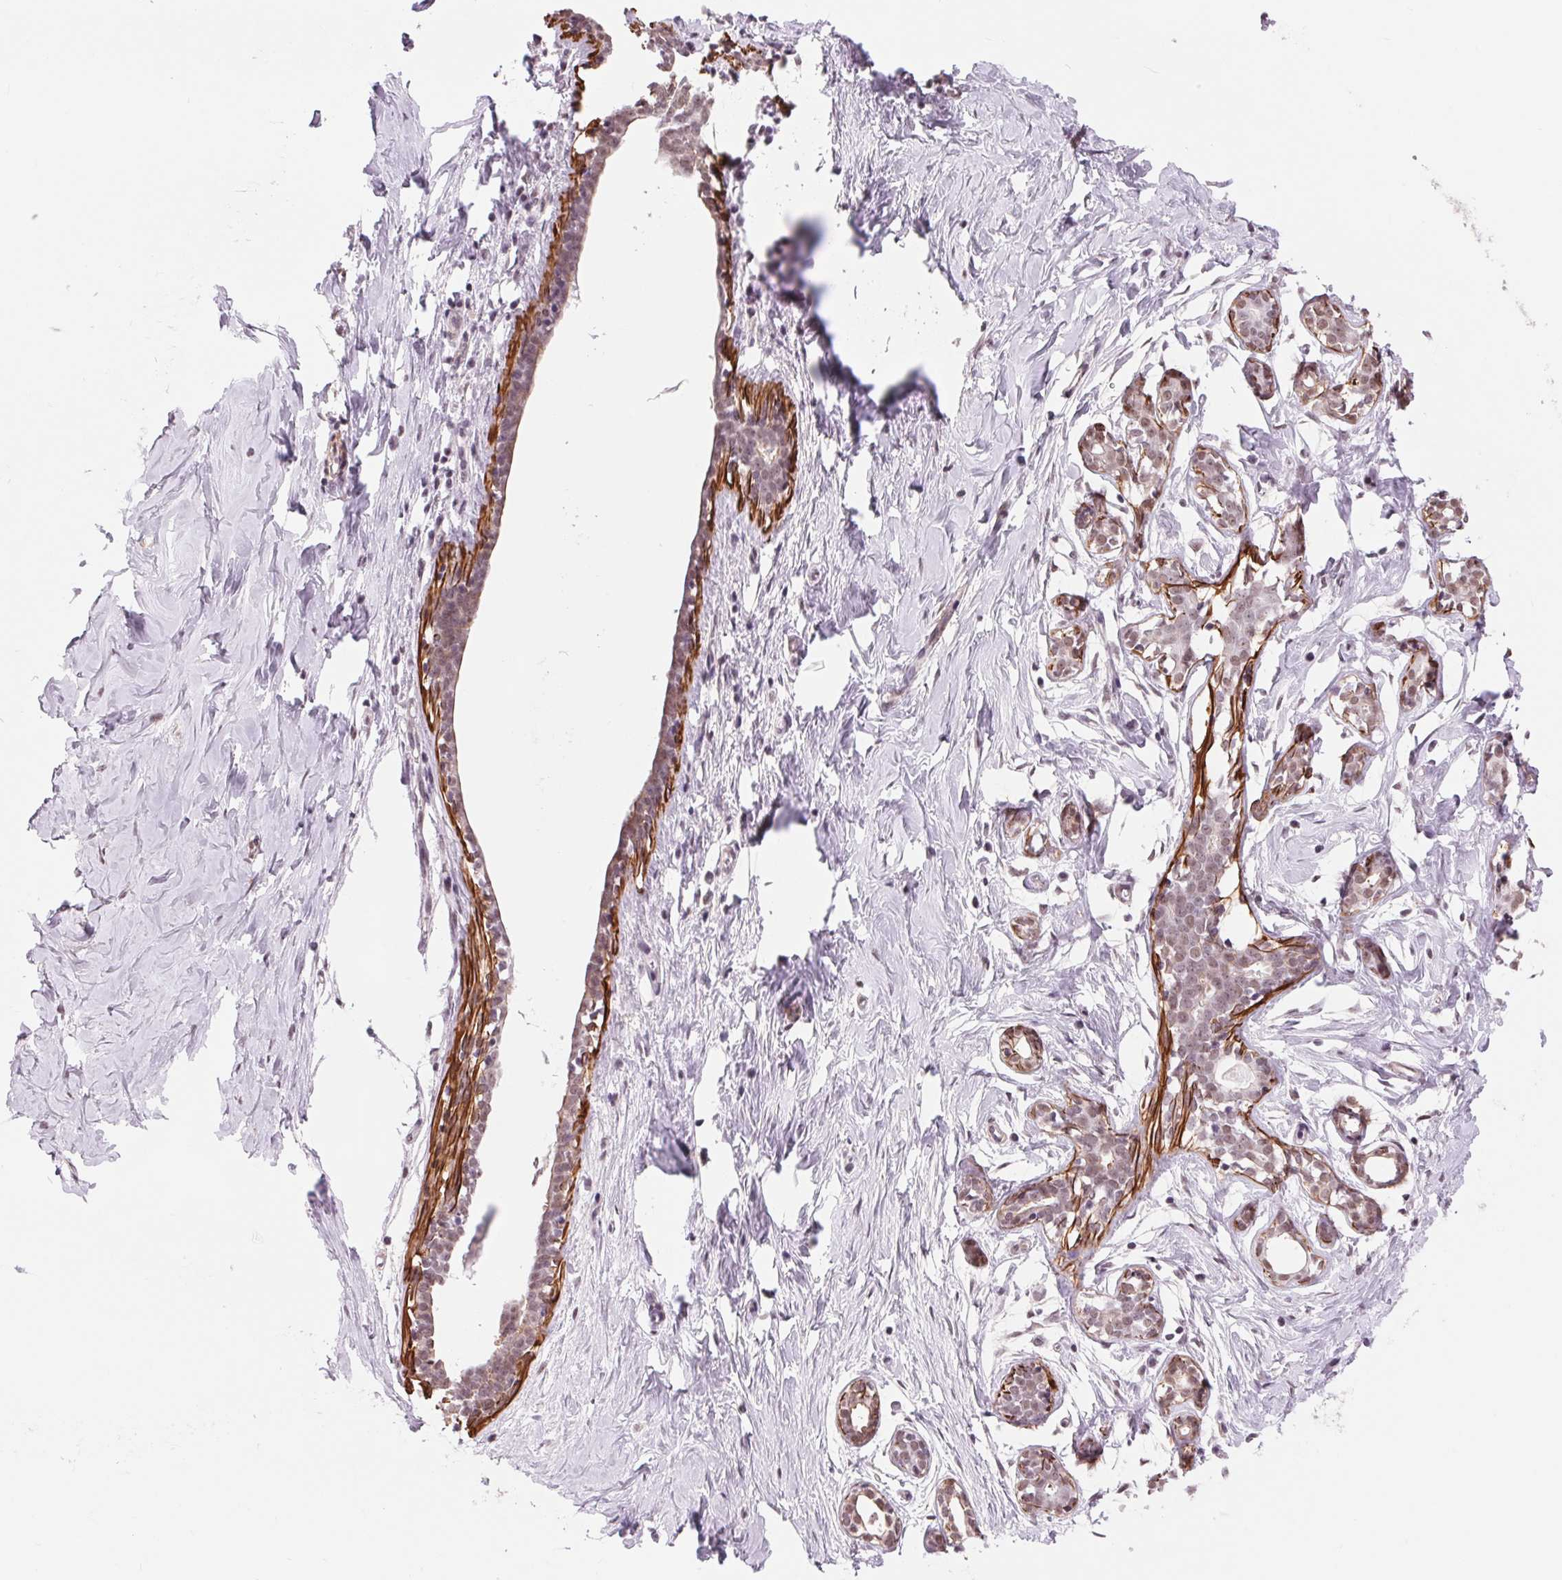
{"staining": {"intensity": "negative", "quantity": "none", "location": "none"}, "tissue": "breast", "cell_type": "Adipocytes", "image_type": "normal", "snomed": [{"axis": "morphology", "description": "Normal tissue, NOS"}, {"axis": "topography", "description": "Breast"}], "caption": "This image is of benign breast stained with immunohistochemistry (IHC) to label a protein in brown with the nuclei are counter-stained blue. There is no expression in adipocytes.", "gene": "BCAT1", "patient": {"sex": "female", "age": 27}}